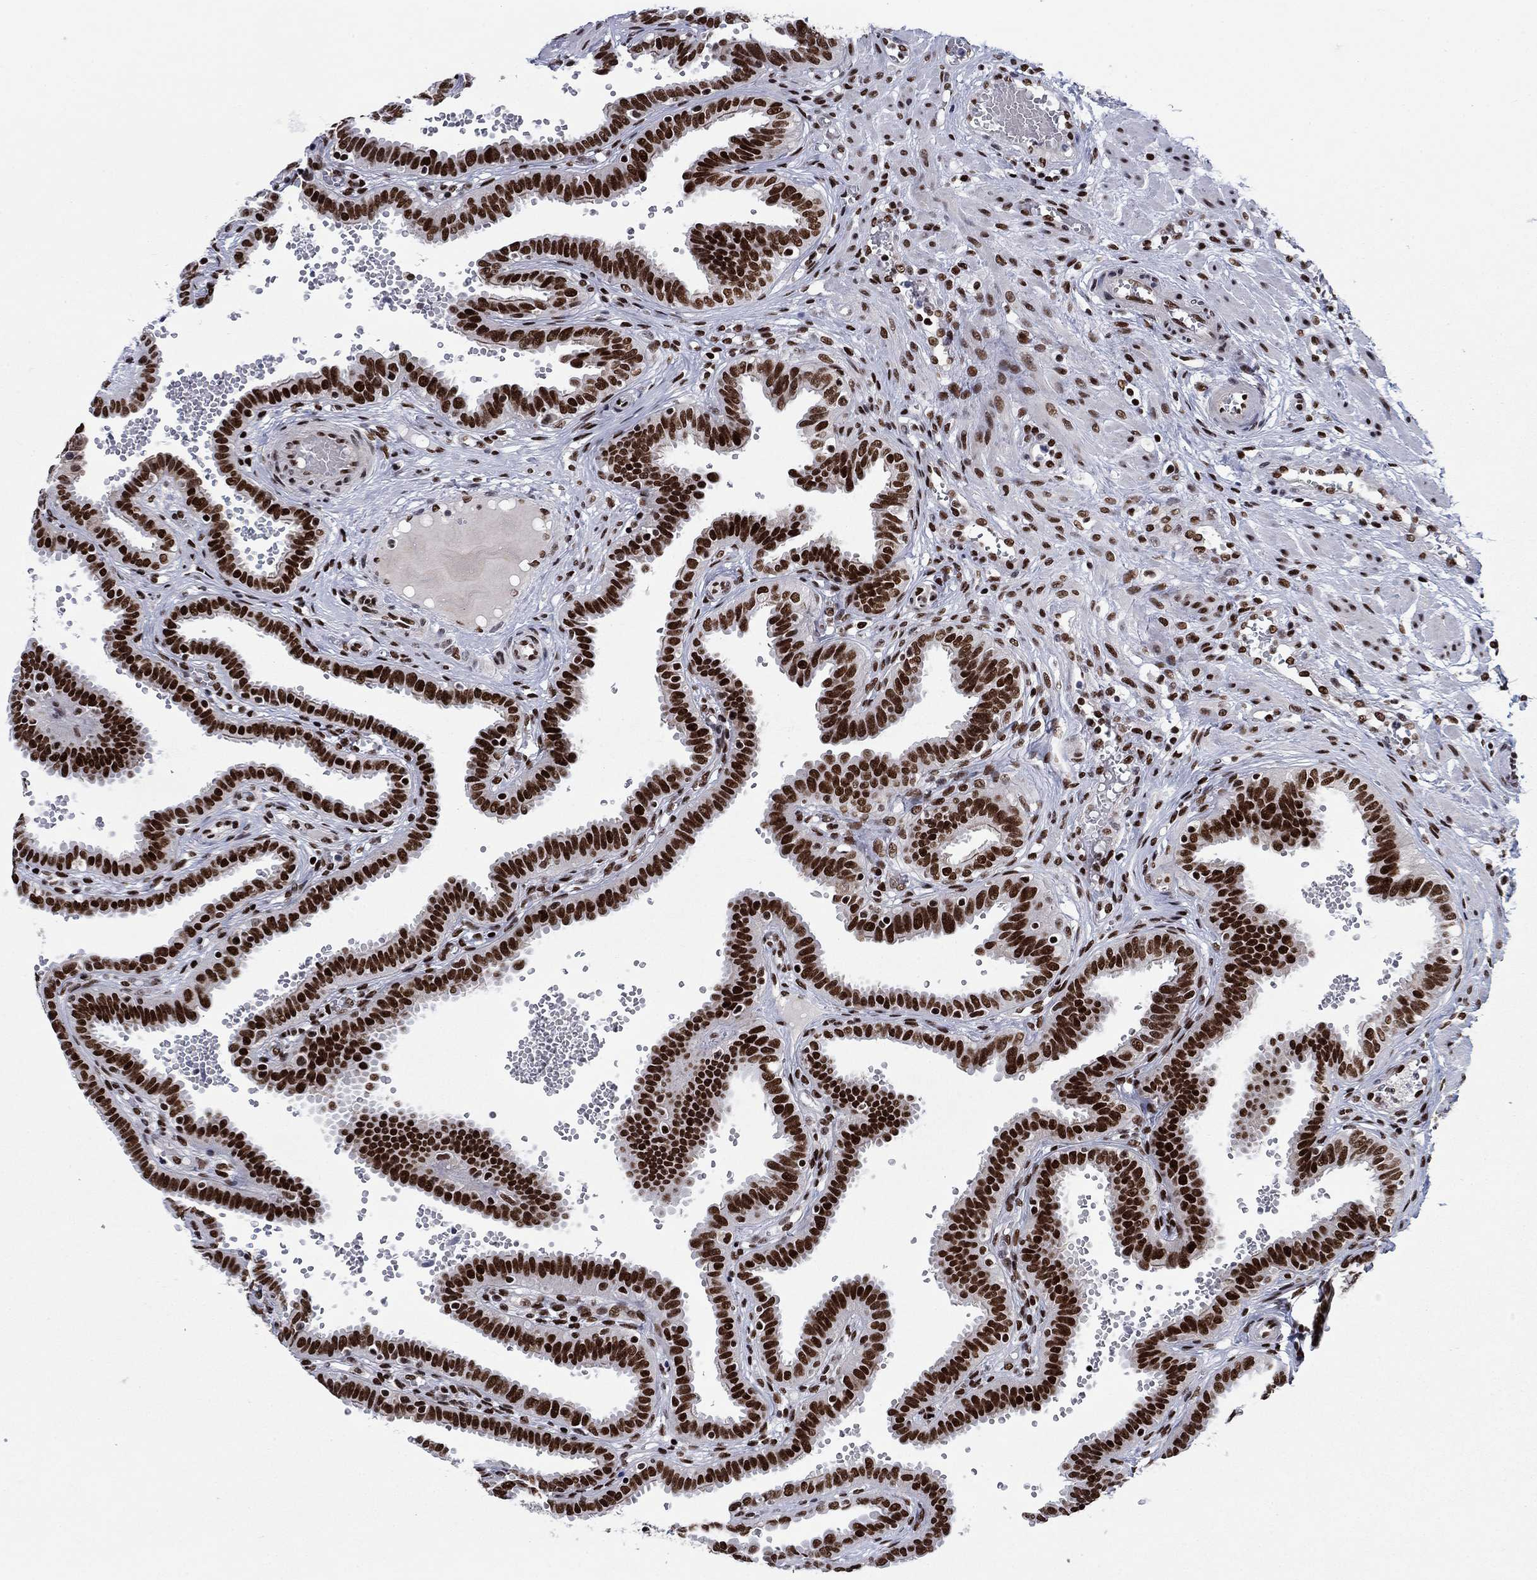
{"staining": {"intensity": "strong", "quantity": ">75%", "location": "nuclear"}, "tissue": "fallopian tube", "cell_type": "Glandular cells", "image_type": "normal", "snomed": [{"axis": "morphology", "description": "Normal tissue, NOS"}, {"axis": "topography", "description": "Fallopian tube"}], "caption": "IHC of normal fallopian tube shows high levels of strong nuclear staining in approximately >75% of glandular cells. (DAB (3,3'-diaminobenzidine) = brown stain, brightfield microscopy at high magnification).", "gene": "RPRD1B", "patient": {"sex": "female", "age": 37}}